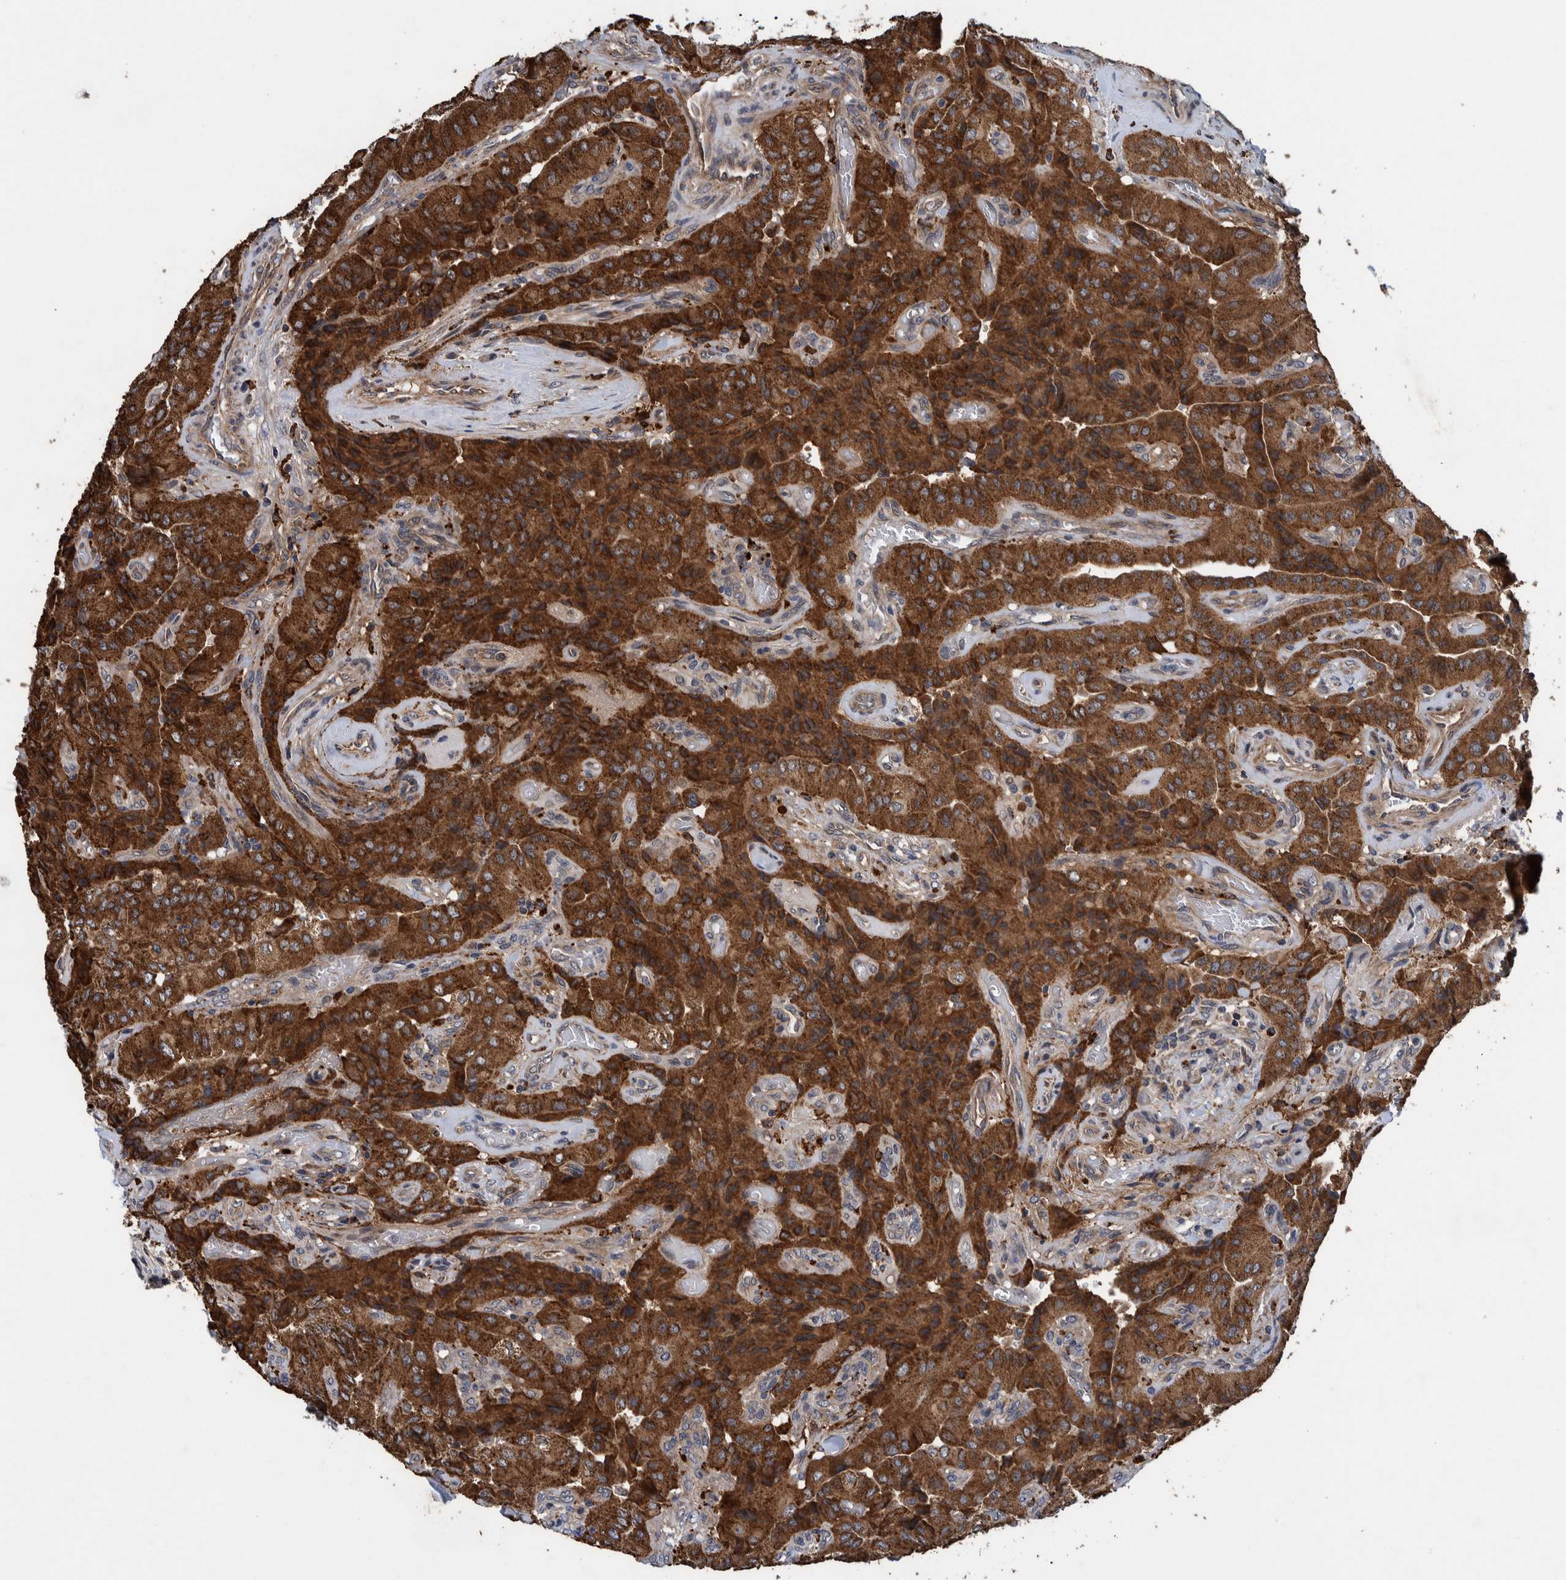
{"staining": {"intensity": "strong", "quantity": ">75%", "location": "cytoplasmic/membranous"}, "tissue": "thyroid cancer", "cell_type": "Tumor cells", "image_type": "cancer", "snomed": [{"axis": "morphology", "description": "Papillary adenocarcinoma, NOS"}, {"axis": "topography", "description": "Thyroid gland"}], "caption": "Tumor cells show high levels of strong cytoplasmic/membranous positivity in about >75% of cells in human papillary adenocarcinoma (thyroid).", "gene": "ITIH3", "patient": {"sex": "female", "age": 59}}